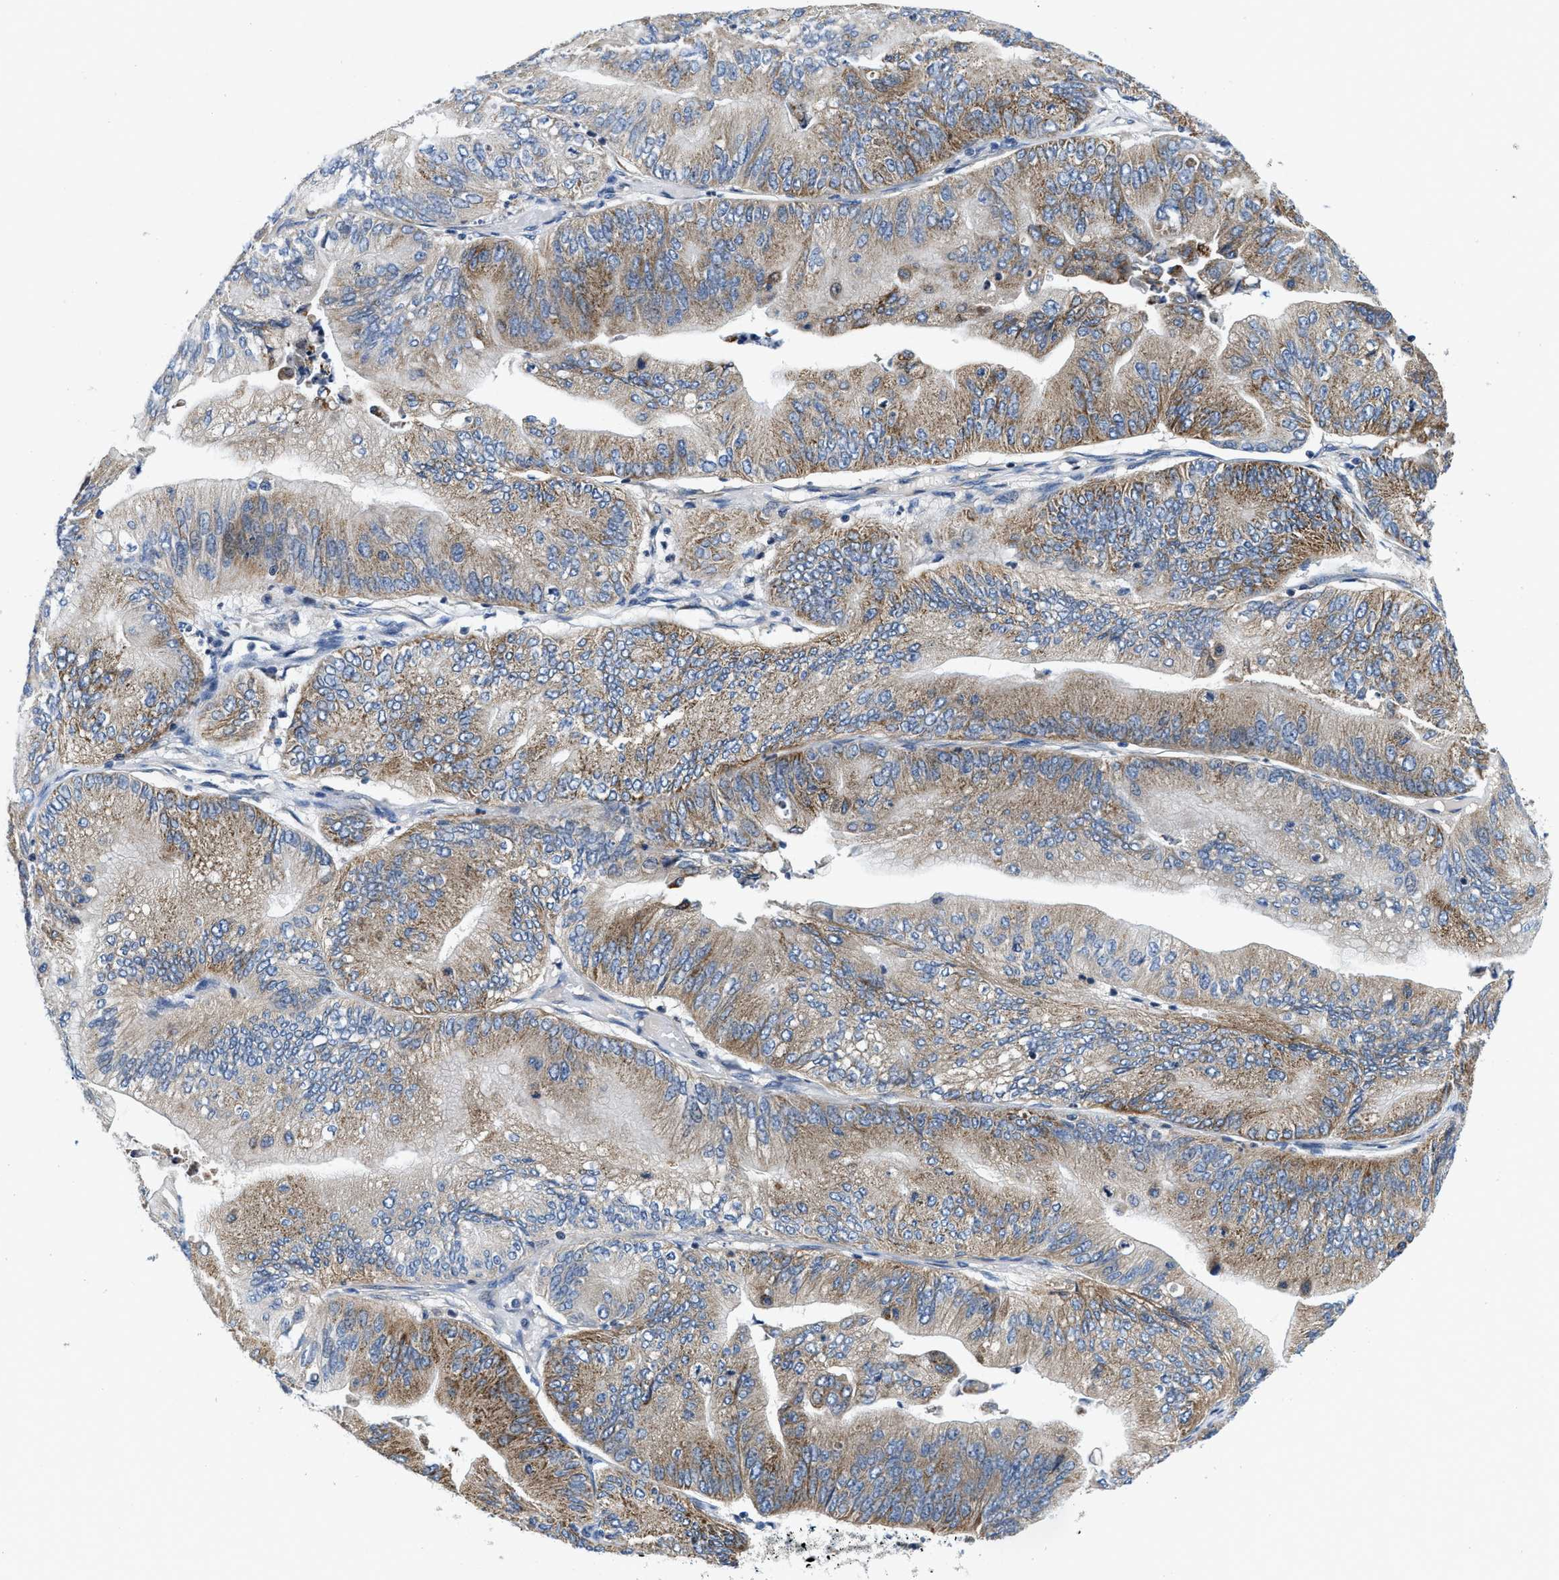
{"staining": {"intensity": "moderate", "quantity": ">75%", "location": "cytoplasmic/membranous"}, "tissue": "ovarian cancer", "cell_type": "Tumor cells", "image_type": "cancer", "snomed": [{"axis": "morphology", "description": "Cystadenocarcinoma, mucinous, NOS"}, {"axis": "topography", "description": "Ovary"}], "caption": "This is a photomicrograph of immunohistochemistry (IHC) staining of ovarian mucinous cystadenocarcinoma, which shows moderate positivity in the cytoplasmic/membranous of tumor cells.", "gene": "IKBKE", "patient": {"sex": "female", "age": 61}}